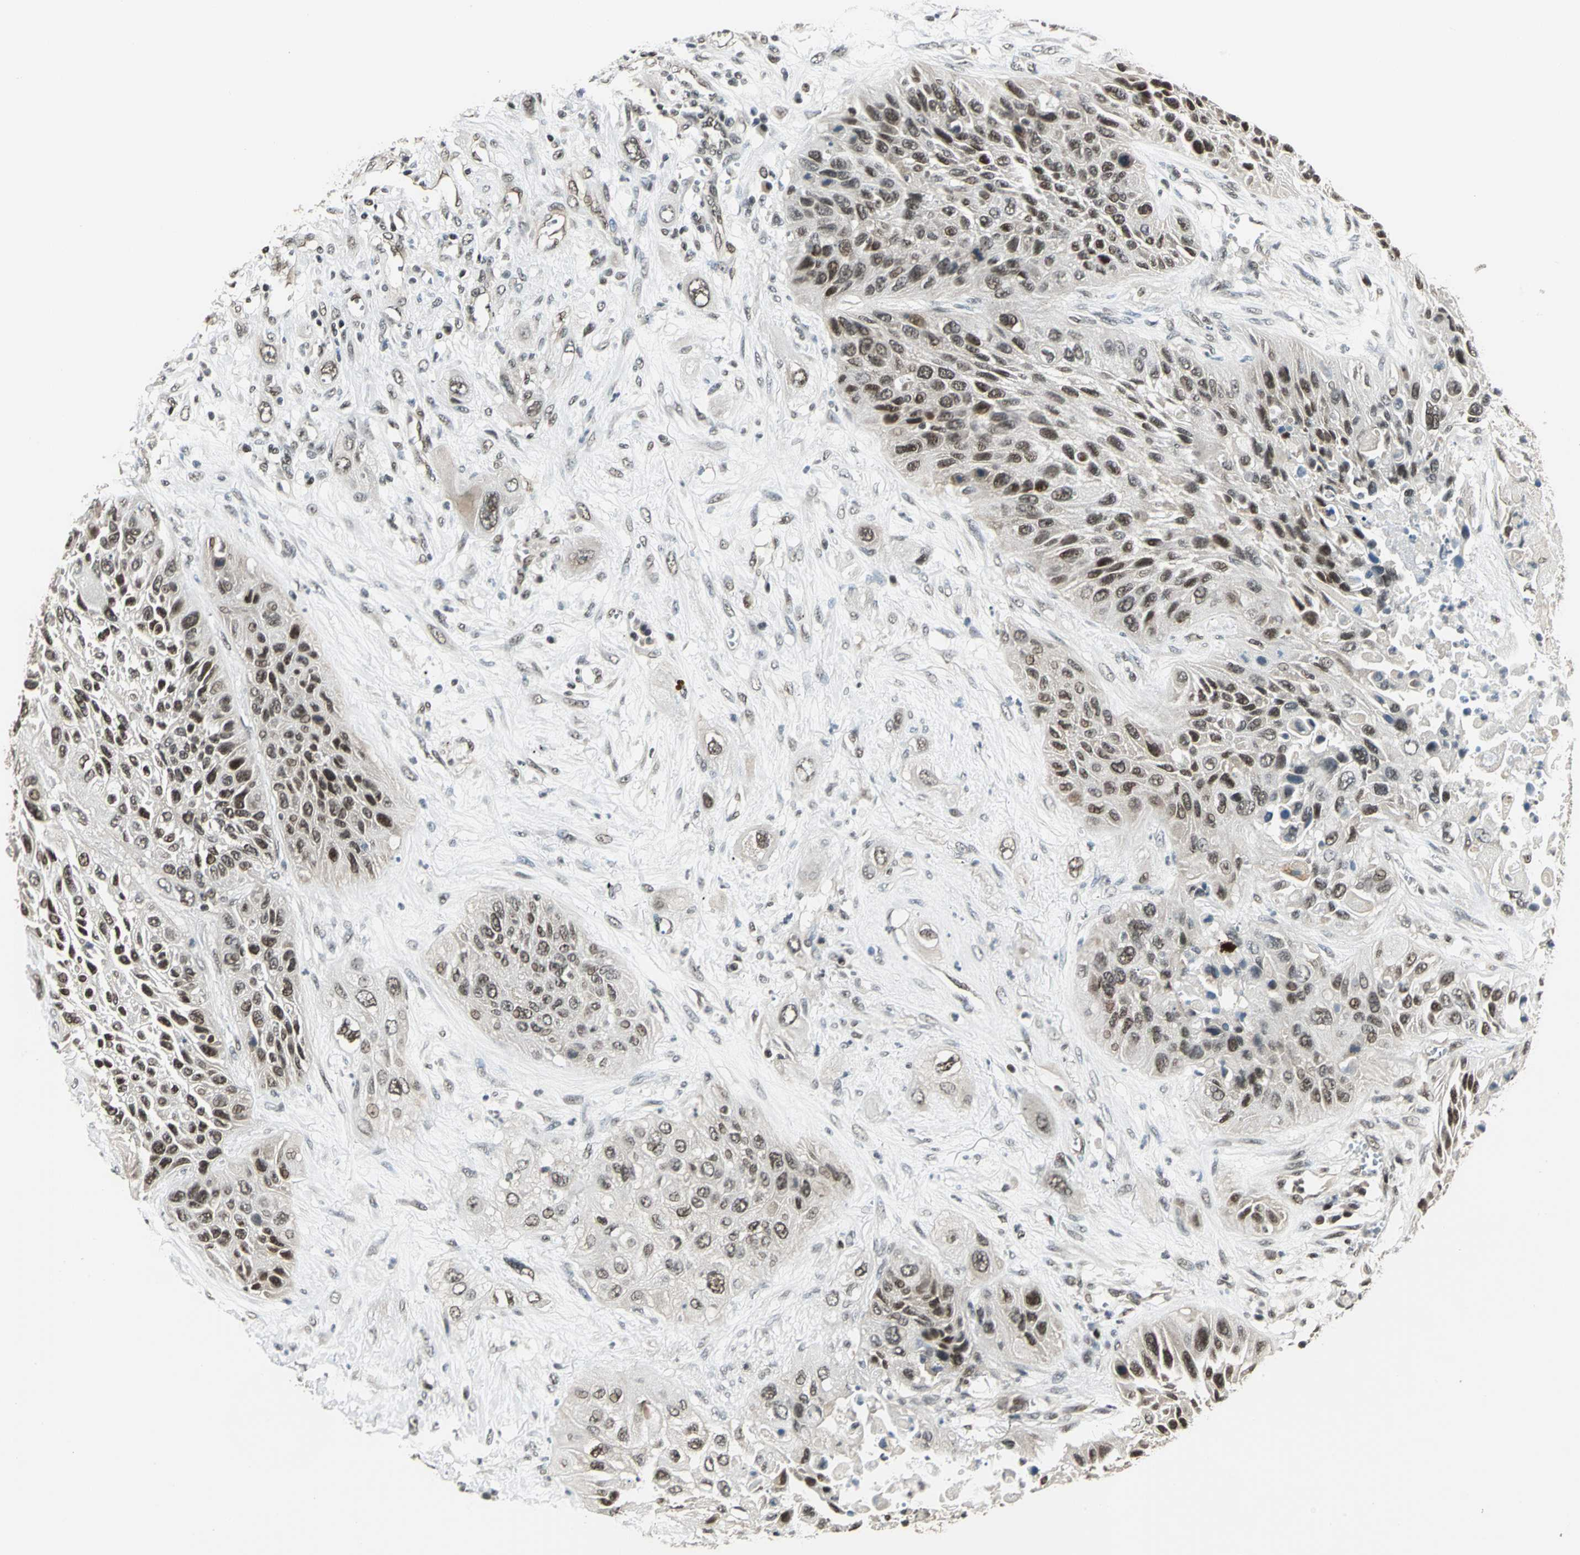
{"staining": {"intensity": "weak", "quantity": ">75%", "location": "nuclear"}, "tissue": "lung cancer", "cell_type": "Tumor cells", "image_type": "cancer", "snomed": [{"axis": "morphology", "description": "Squamous cell carcinoma, NOS"}, {"axis": "topography", "description": "Lung"}], "caption": "Approximately >75% of tumor cells in lung cancer (squamous cell carcinoma) exhibit weak nuclear protein positivity as visualized by brown immunohistochemical staining.", "gene": "PSMC3", "patient": {"sex": "female", "age": 76}}